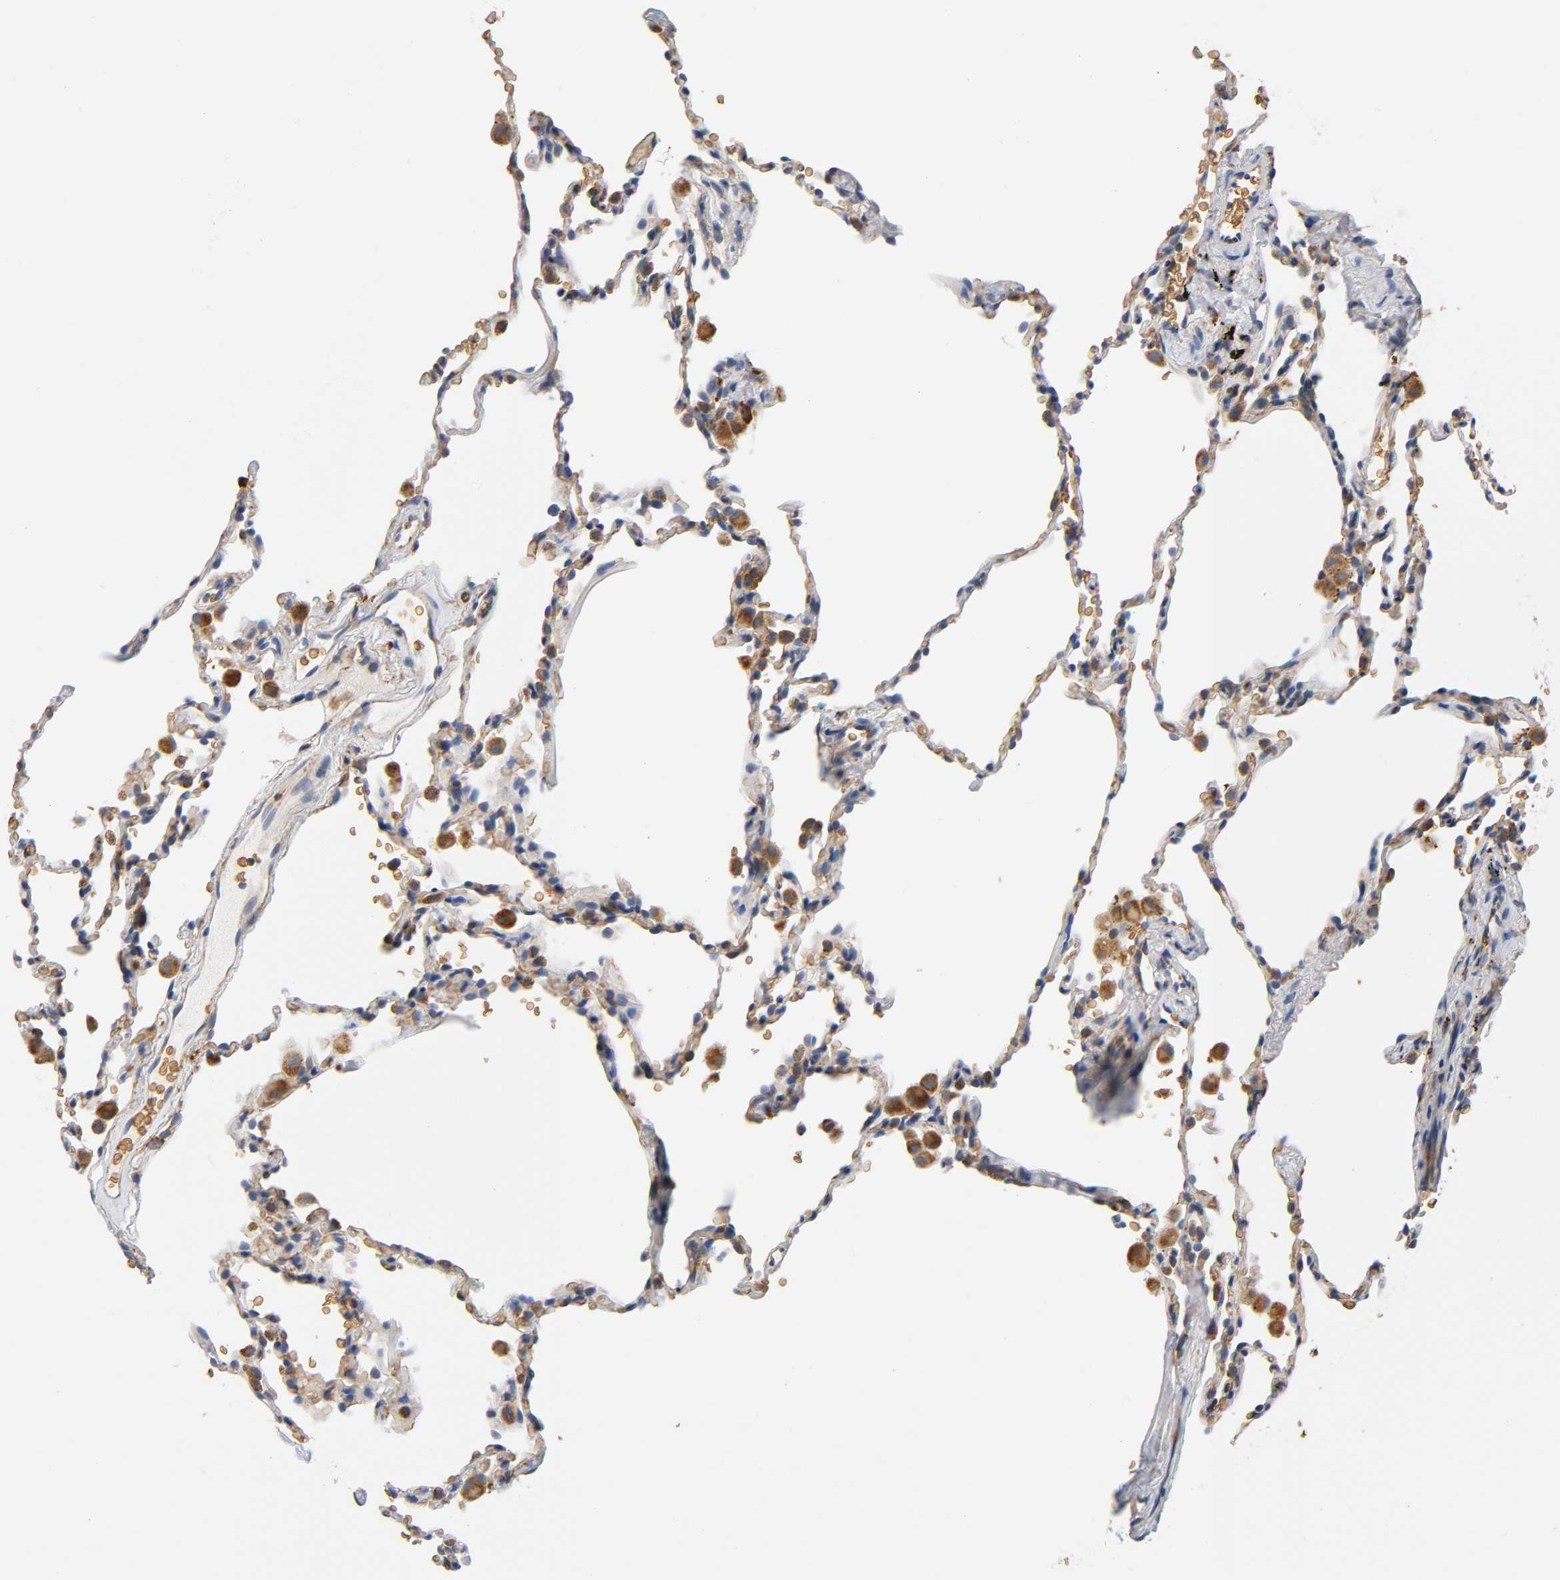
{"staining": {"intensity": "weak", "quantity": "25%-75%", "location": "cytoplasmic/membranous"}, "tissue": "lung", "cell_type": "Alveolar cells", "image_type": "normal", "snomed": [{"axis": "morphology", "description": "Normal tissue, NOS"}, {"axis": "morphology", "description": "Soft tissue tumor metastatic"}, {"axis": "topography", "description": "Lung"}], "caption": "High-power microscopy captured an IHC image of unremarkable lung, revealing weak cytoplasmic/membranous staining in approximately 25%-75% of alveolar cells. Immunohistochemistry stains the protein in brown and the nuclei are stained blue.", "gene": "UCKL1", "patient": {"sex": "male", "age": 59}}